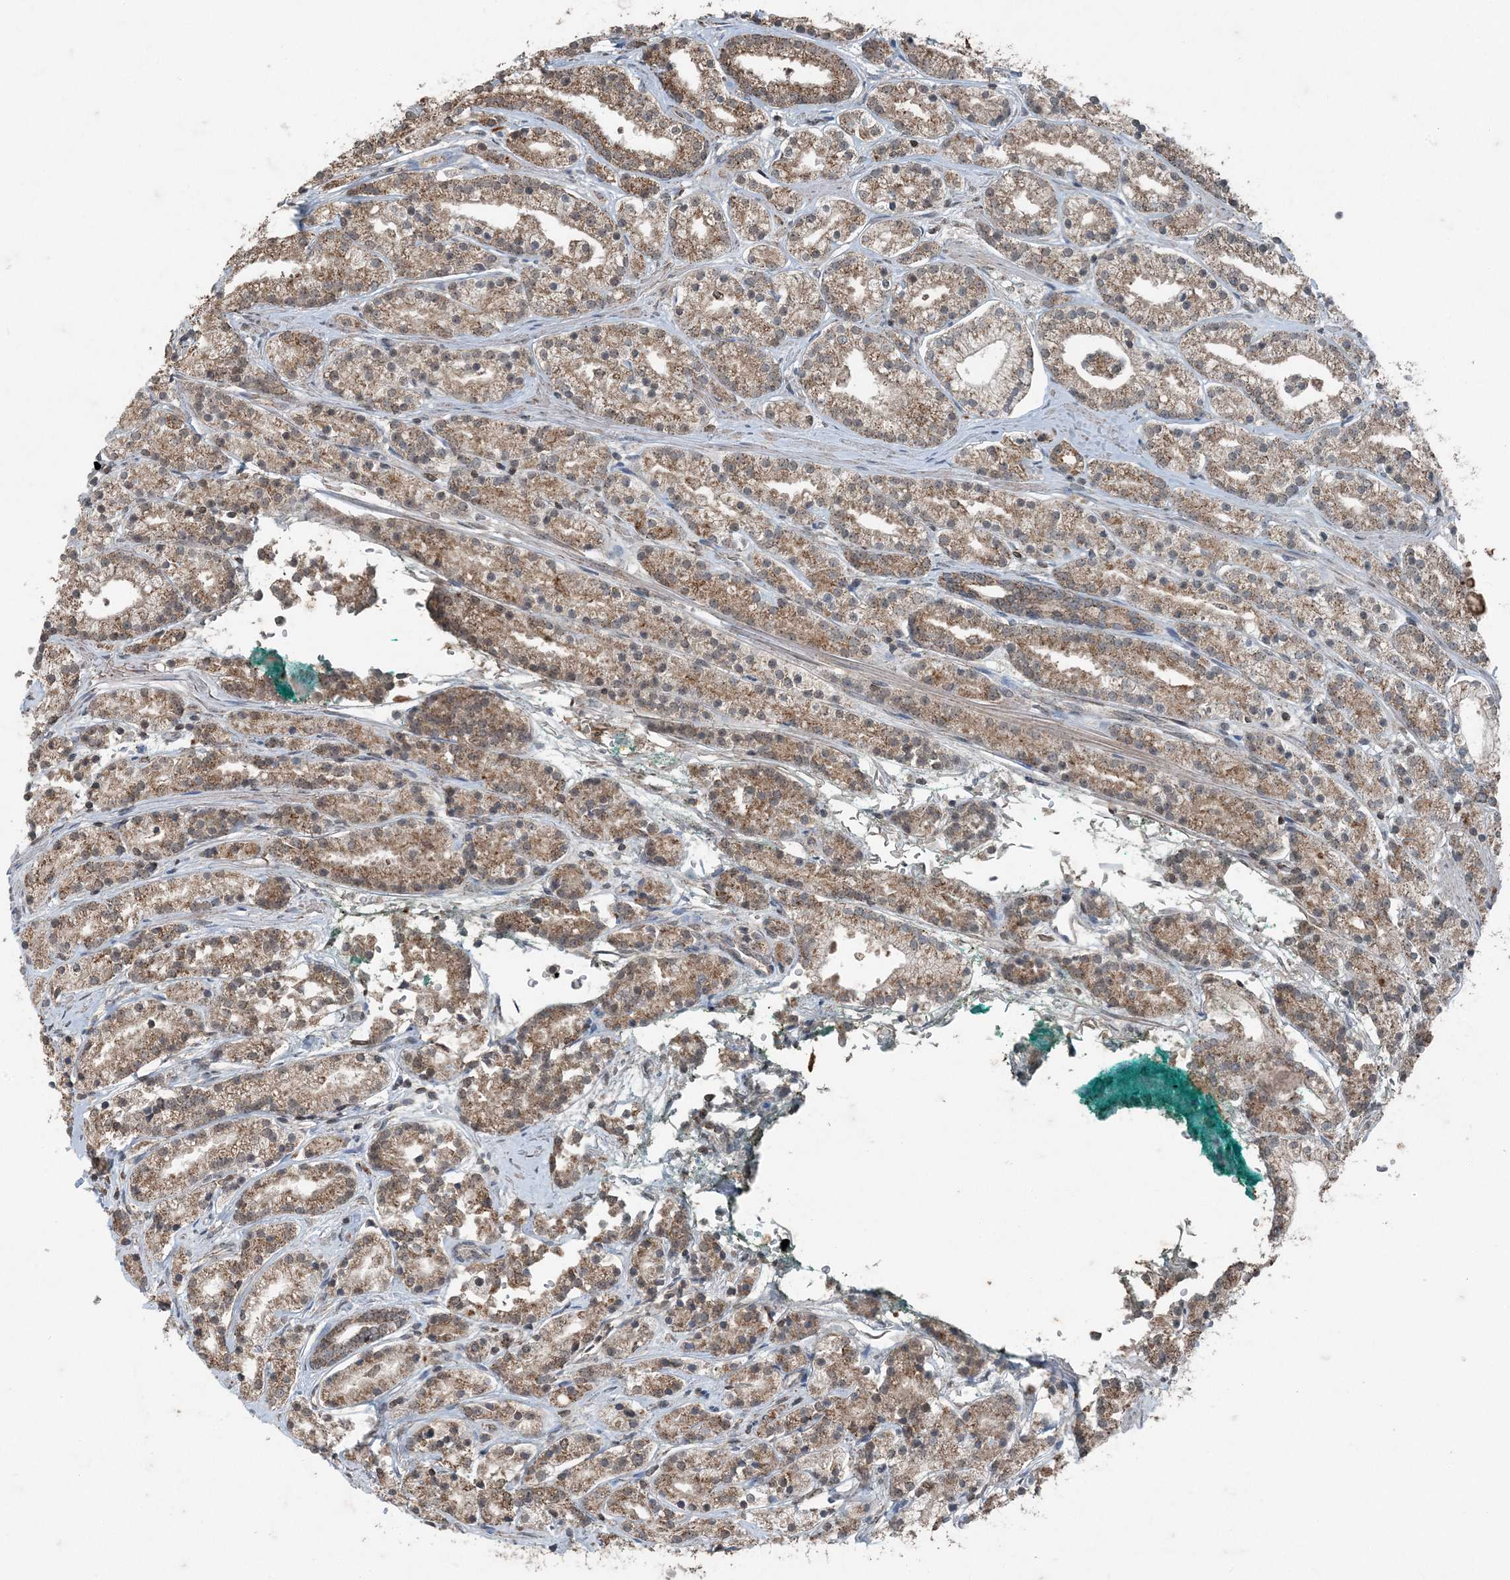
{"staining": {"intensity": "moderate", "quantity": ">75%", "location": "cytoplasmic/membranous"}, "tissue": "prostate cancer", "cell_type": "Tumor cells", "image_type": "cancer", "snomed": [{"axis": "morphology", "description": "Adenocarcinoma, High grade"}, {"axis": "topography", "description": "Prostate"}], "caption": "Moderate cytoplasmic/membranous staining is appreciated in about >75% of tumor cells in prostate cancer (high-grade adenocarcinoma). (DAB (3,3'-diaminobenzidine) IHC, brown staining for protein, blue staining for nuclei).", "gene": "GNL1", "patient": {"sex": "male", "age": 69}}